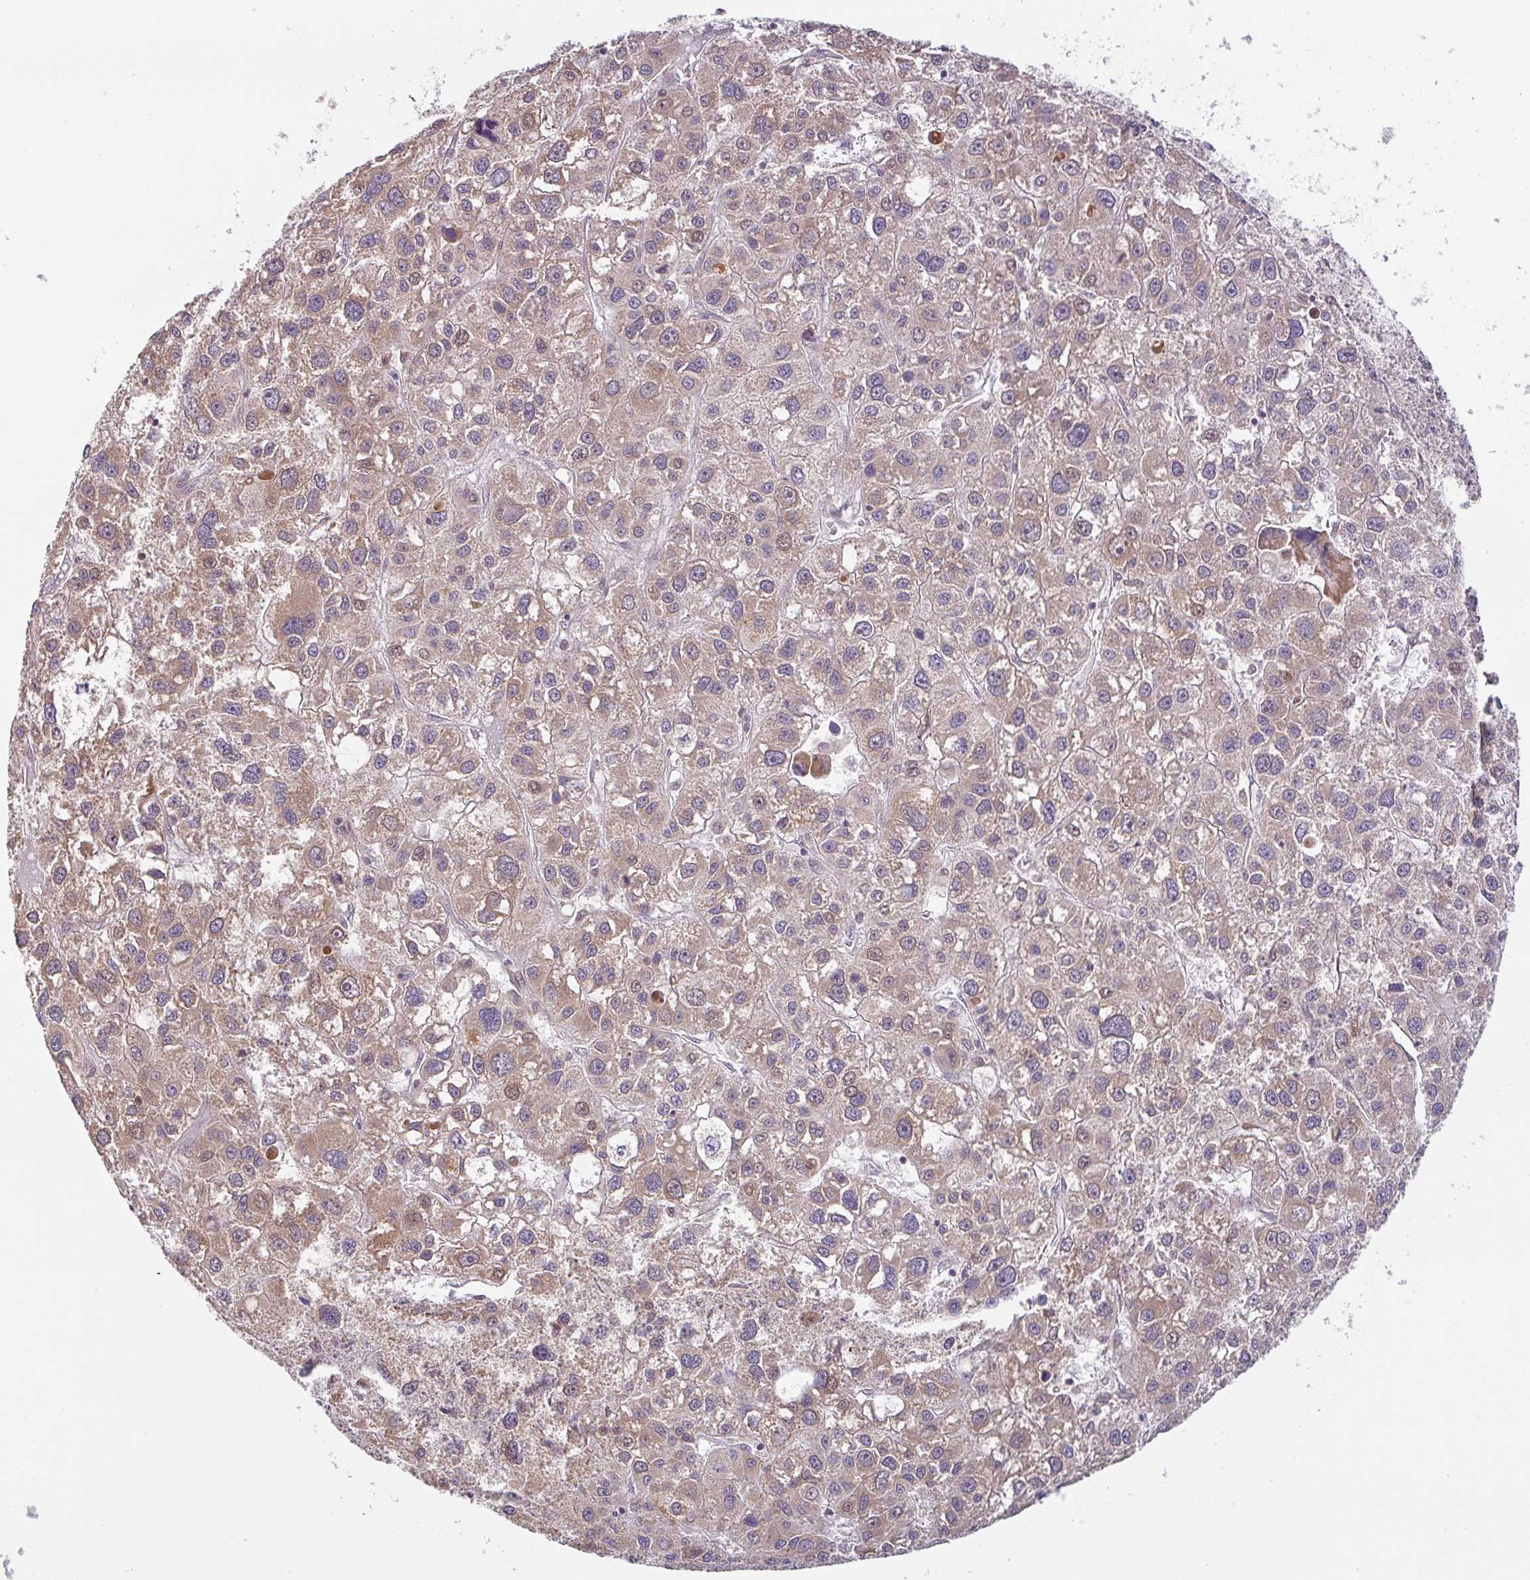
{"staining": {"intensity": "moderate", "quantity": "25%-75%", "location": "cytoplasmic/membranous,nuclear"}, "tissue": "liver cancer", "cell_type": "Tumor cells", "image_type": "cancer", "snomed": [{"axis": "morphology", "description": "Carcinoma, Hepatocellular, NOS"}, {"axis": "topography", "description": "Liver"}], "caption": "Human liver hepatocellular carcinoma stained with a protein marker demonstrates moderate staining in tumor cells.", "gene": "MOB1A", "patient": {"sex": "male", "age": 73}}